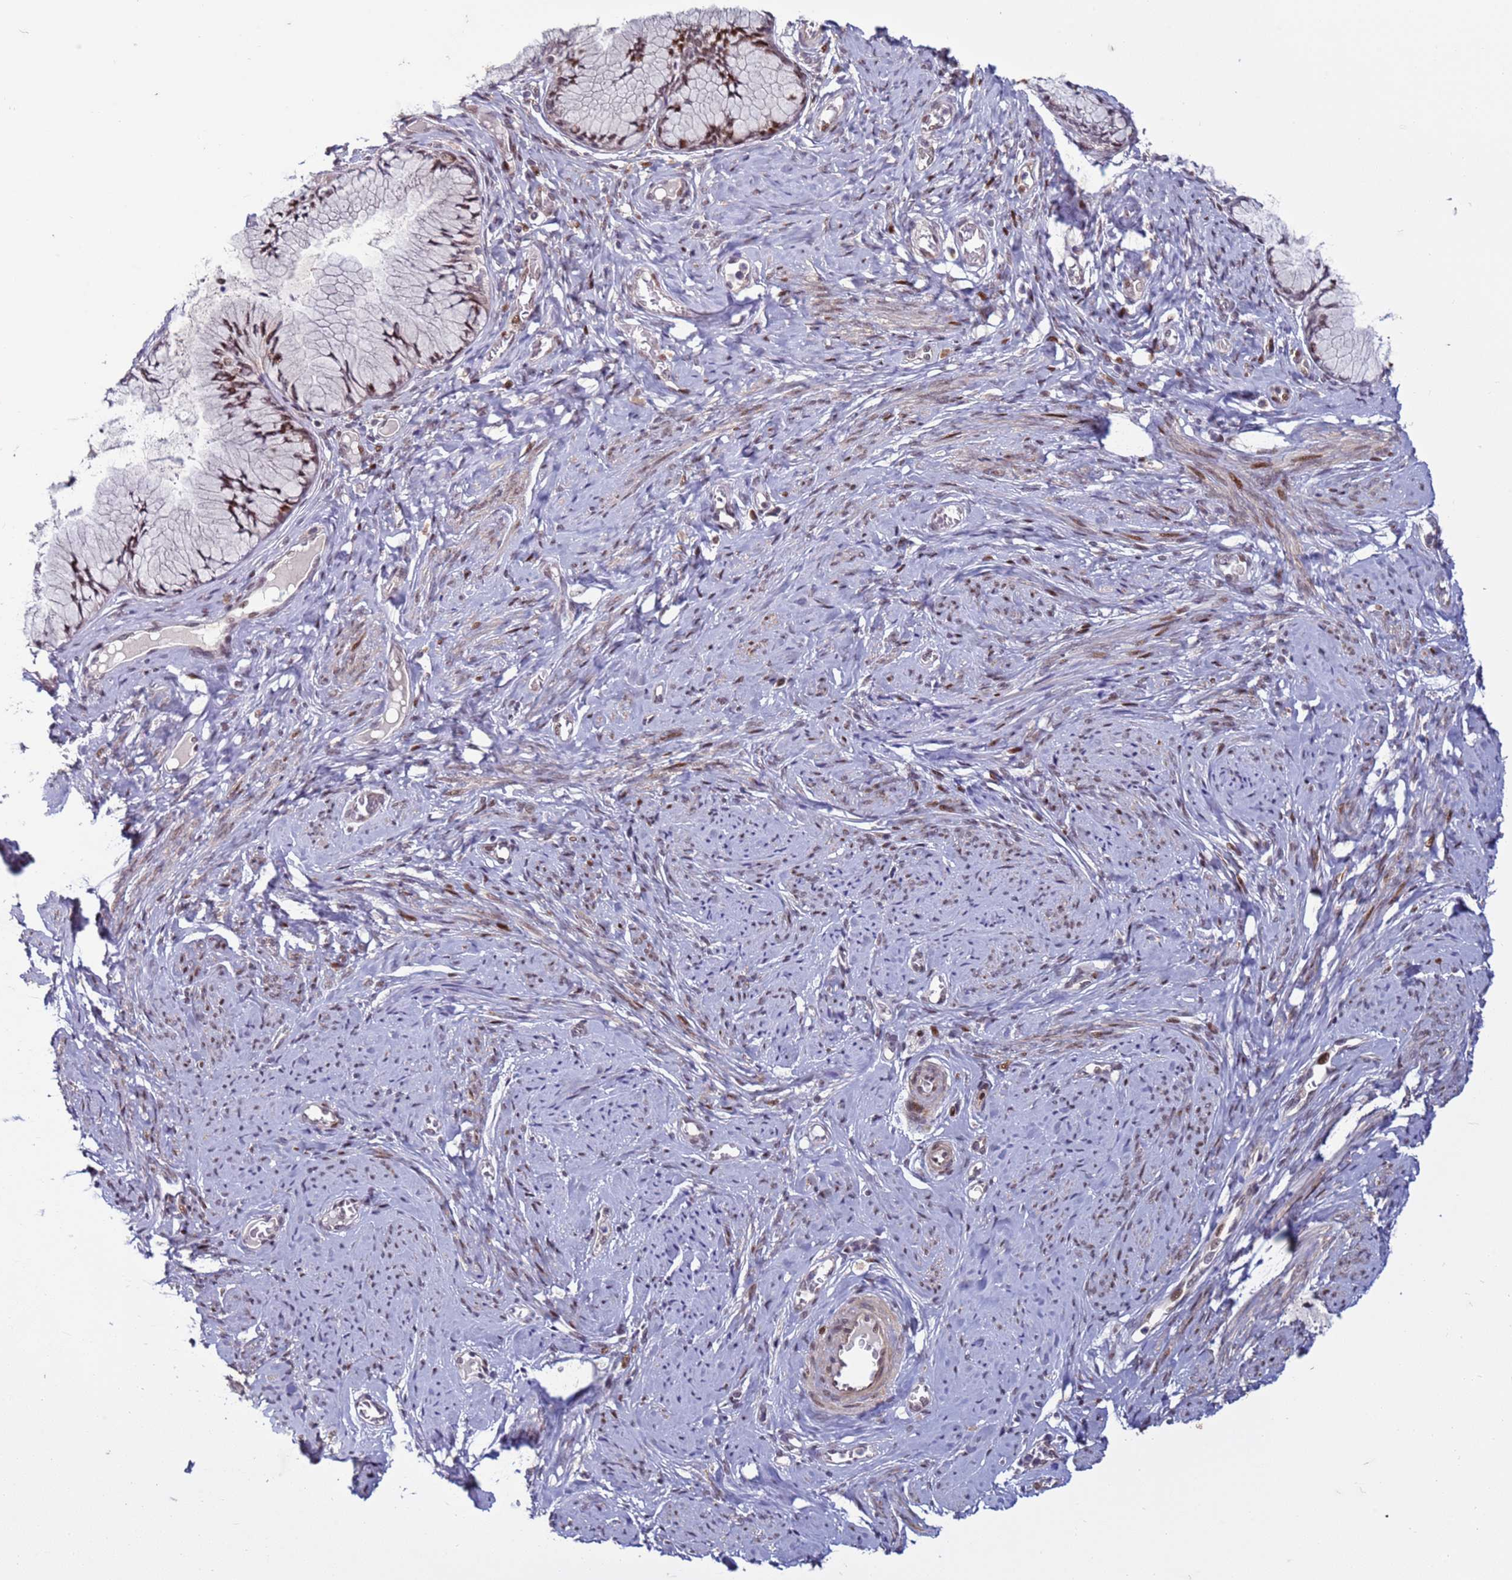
{"staining": {"intensity": "moderate", "quantity": "25%-75%", "location": "nuclear"}, "tissue": "cervix", "cell_type": "Glandular cells", "image_type": "normal", "snomed": [{"axis": "morphology", "description": "Normal tissue, NOS"}, {"axis": "topography", "description": "Cervix"}], "caption": "Moderate nuclear positivity for a protein is present in approximately 25%-75% of glandular cells of benign cervix using immunohistochemistry (IHC).", "gene": "SHC3", "patient": {"sex": "female", "age": 42}}